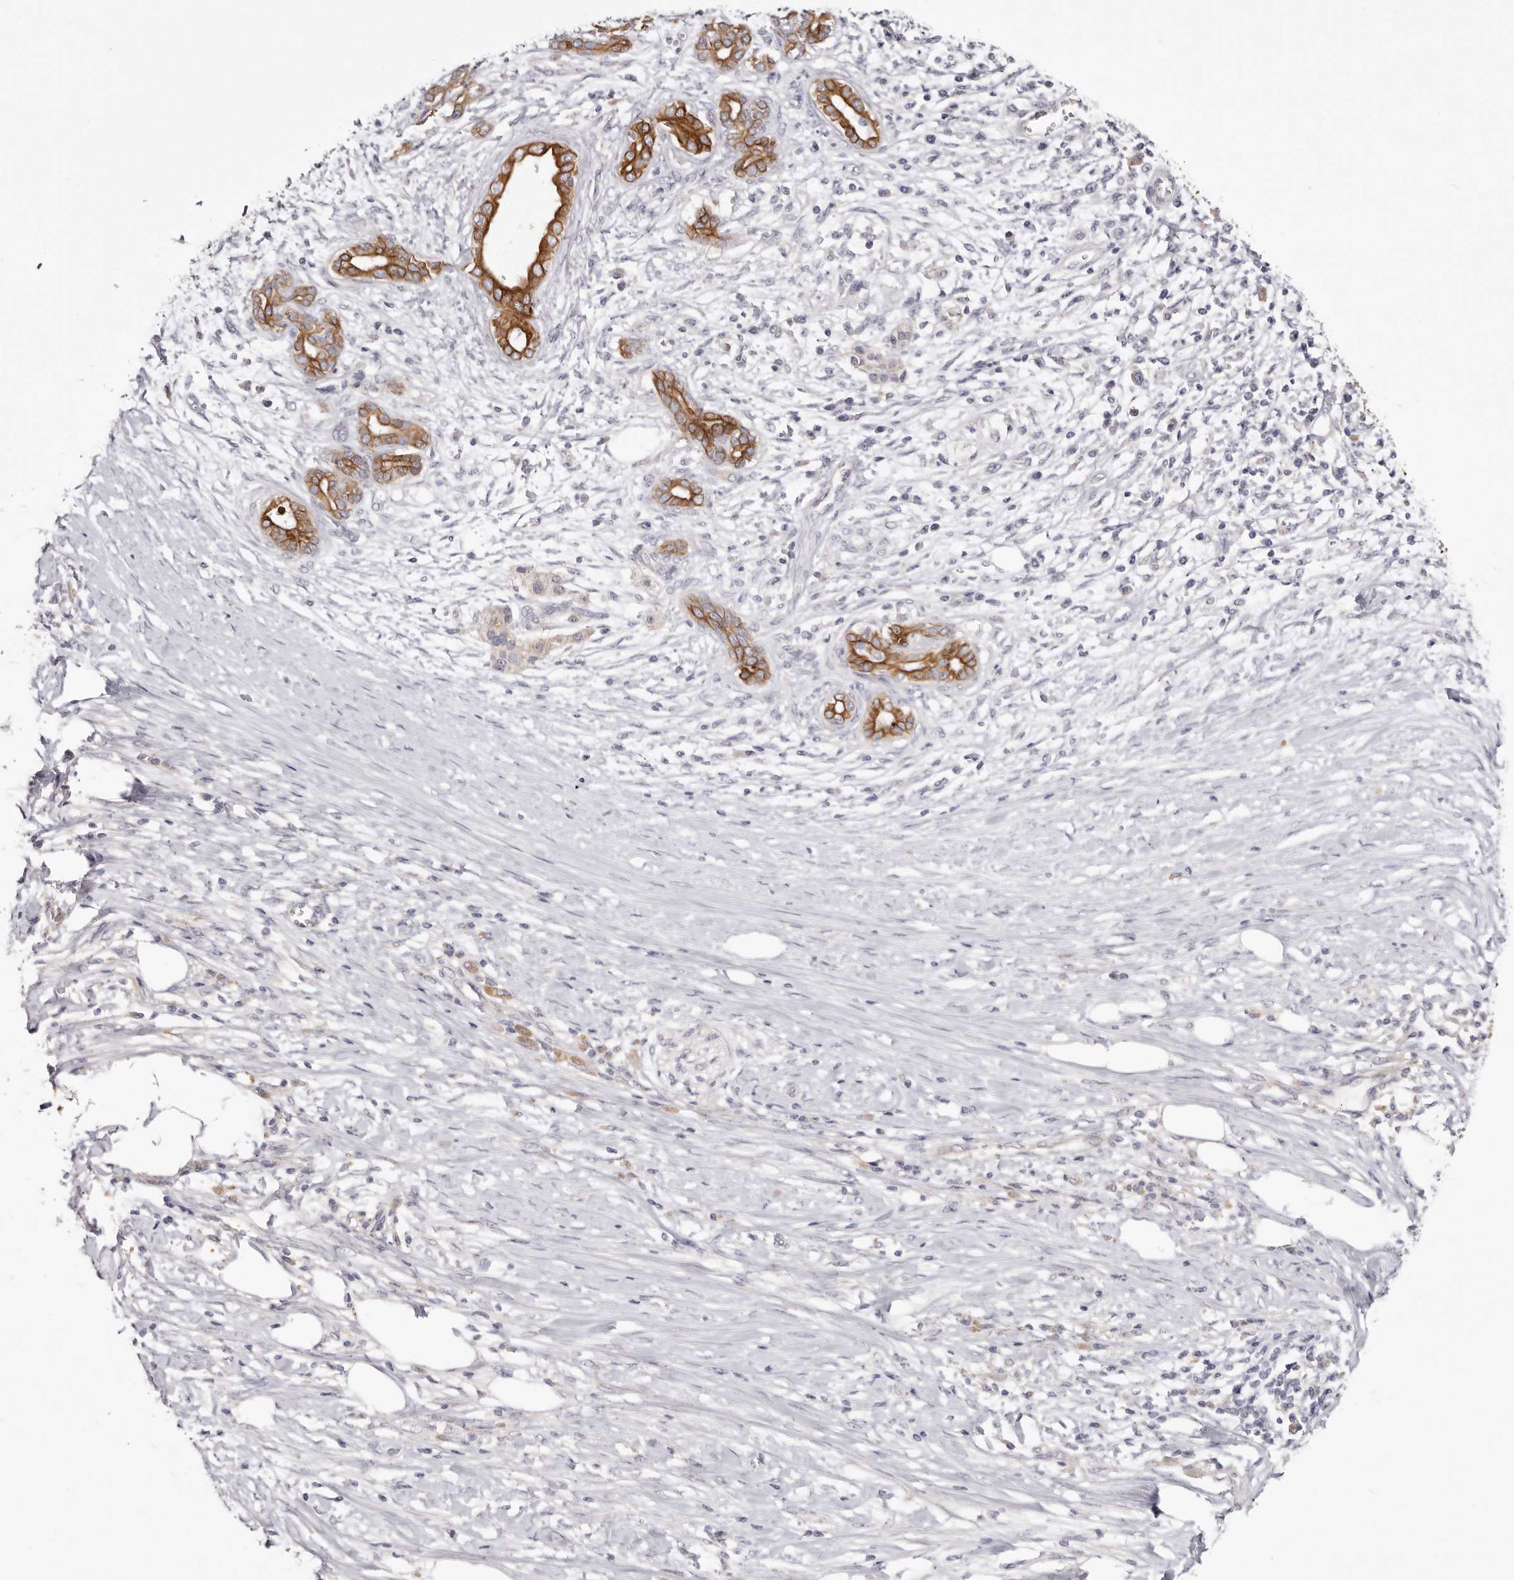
{"staining": {"intensity": "strong", "quantity": ">75%", "location": "cytoplasmic/membranous"}, "tissue": "pancreatic cancer", "cell_type": "Tumor cells", "image_type": "cancer", "snomed": [{"axis": "morphology", "description": "Adenocarcinoma, NOS"}, {"axis": "topography", "description": "Pancreas"}], "caption": "DAB immunohistochemical staining of pancreatic cancer (adenocarcinoma) exhibits strong cytoplasmic/membranous protein expression in approximately >75% of tumor cells.", "gene": "STK16", "patient": {"sex": "male", "age": 58}}